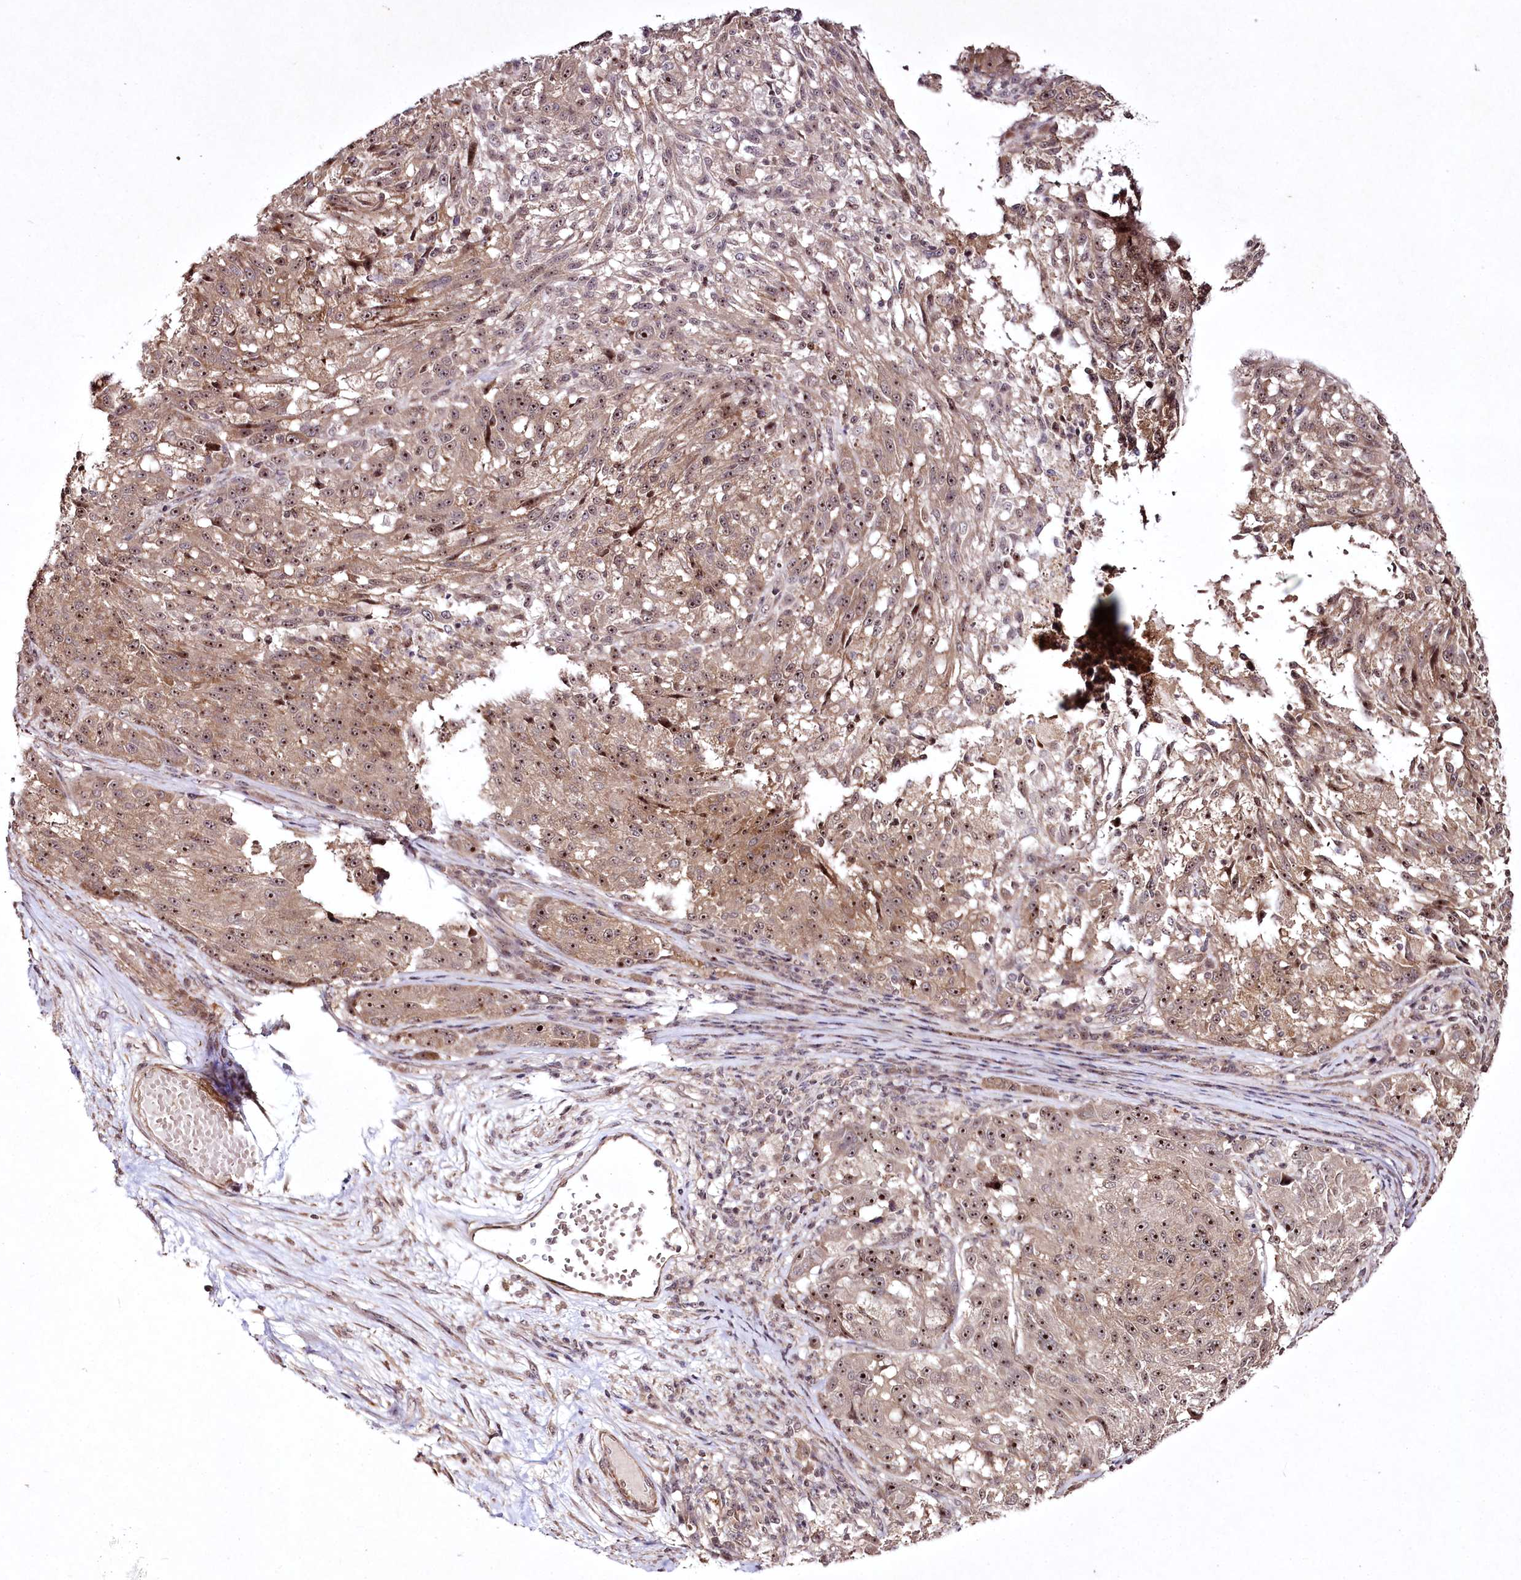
{"staining": {"intensity": "moderate", "quantity": ">75%", "location": "nuclear"}, "tissue": "melanoma", "cell_type": "Tumor cells", "image_type": "cancer", "snomed": [{"axis": "morphology", "description": "Malignant melanoma, NOS"}, {"axis": "topography", "description": "Skin"}], "caption": "Protein analysis of malignant melanoma tissue displays moderate nuclear expression in about >75% of tumor cells.", "gene": "CCDC59", "patient": {"sex": "male", "age": 53}}